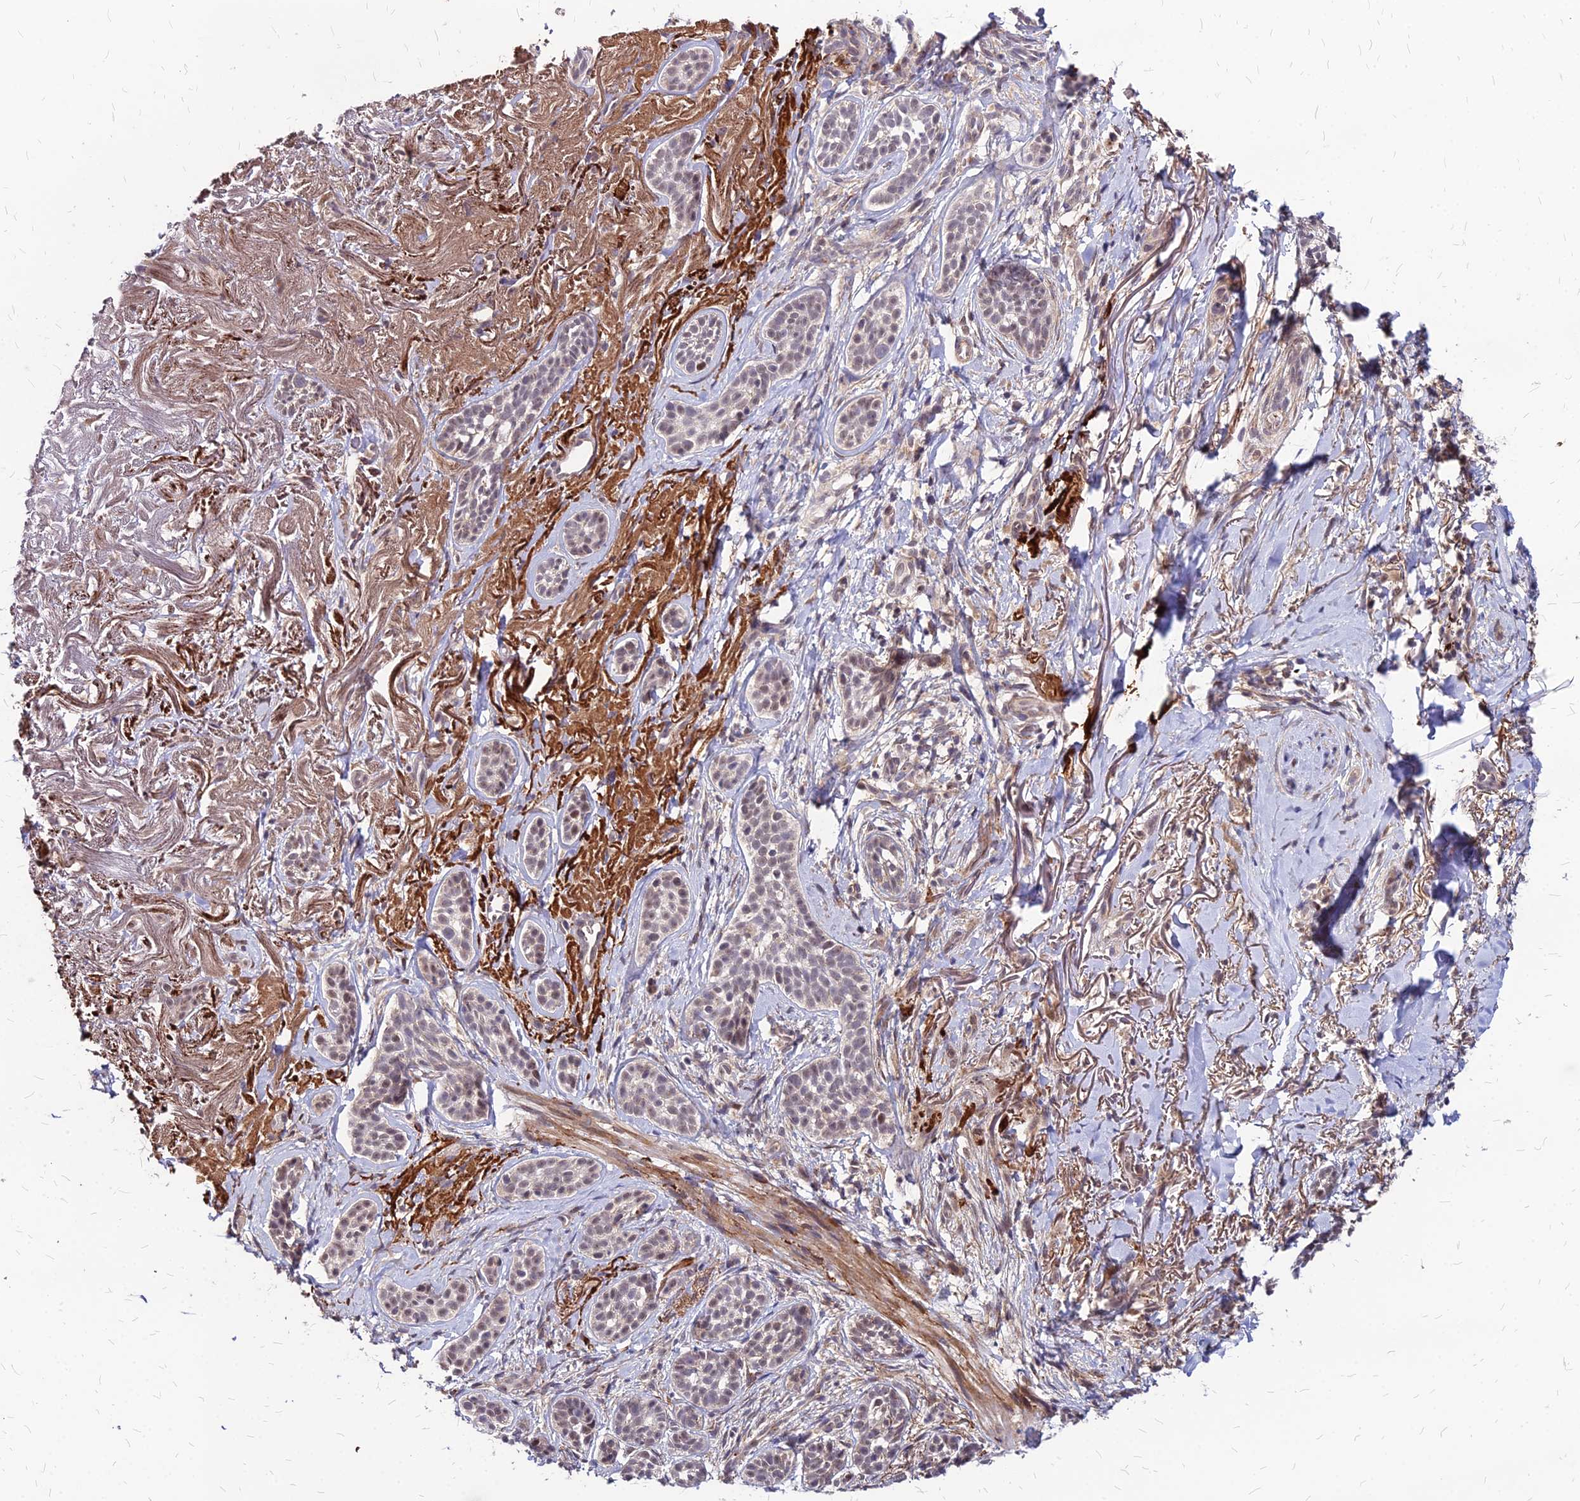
{"staining": {"intensity": "weak", "quantity": "25%-75%", "location": "nuclear"}, "tissue": "skin cancer", "cell_type": "Tumor cells", "image_type": "cancer", "snomed": [{"axis": "morphology", "description": "Basal cell carcinoma"}, {"axis": "topography", "description": "Skin"}], "caption": "Protein expression analysis of human basal cell carcinoma (skin) reveals weak nuclear staining in approximately 25%-75% of tumor cells.", "gene": "APBA3", "patient": {"sex": "male", "age": 71}}